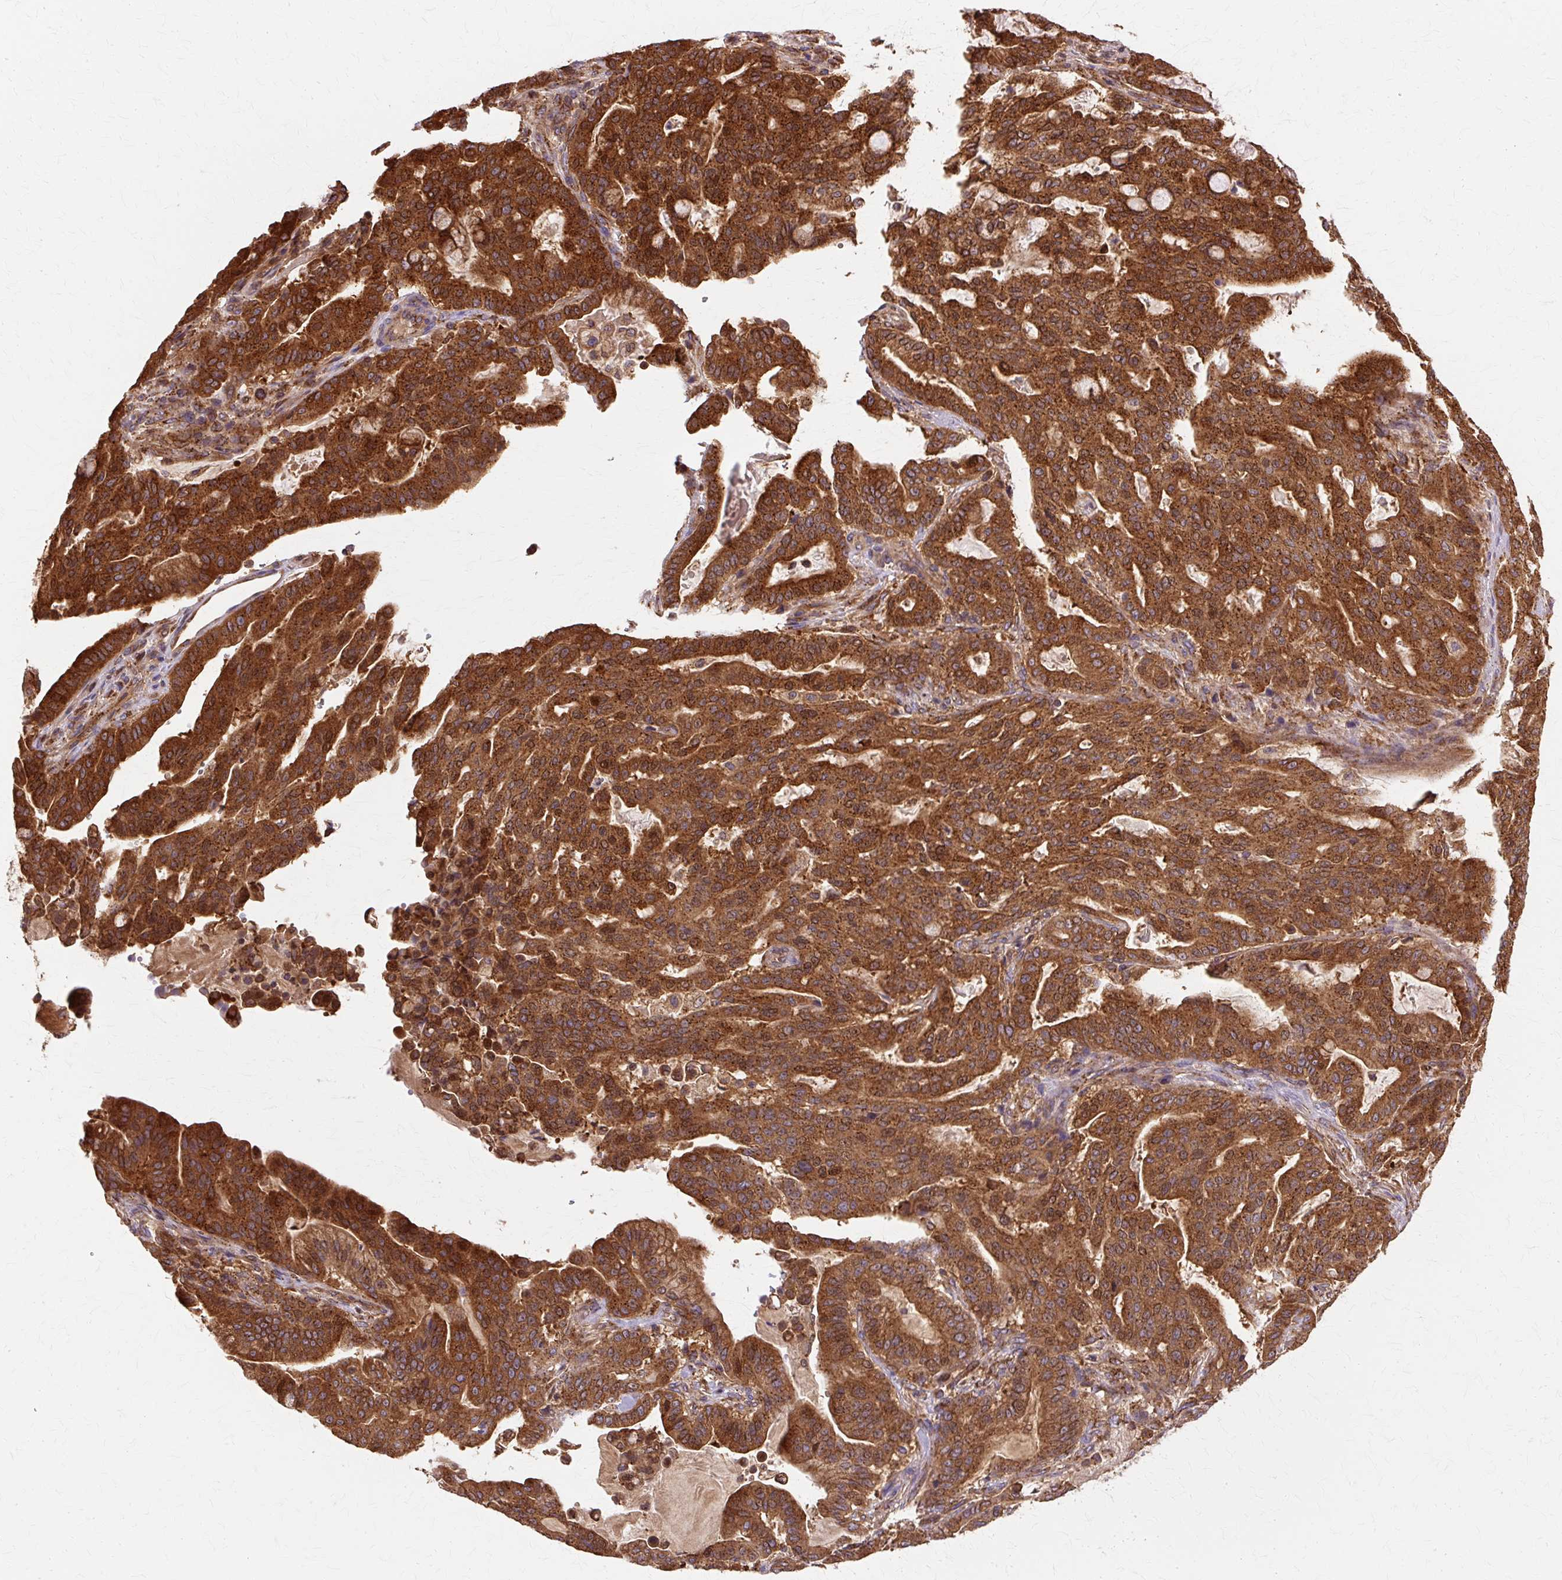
{"staining": {"intensity": "strong", "quantity": ">75%", "location": "cytoplasmic/membranous"}, "tissue": "pancreatic cancer", "cell_type": "Tumor cells", "image_type": "cancer", "snomed": [{"axis": "morphology", "description": "Adenocarcinoma, NOS"}, {"axis": "topography", "description": "Pancreas"}], "caption": "An IHC image of tumor tissue is shown. Protein staining in brown highlights strong cytoplasmic/membranous positivity in pancreatic cancer within tumor cells.", "gene": "COPB1", "patient": {"sex": "male", "age": 63}}